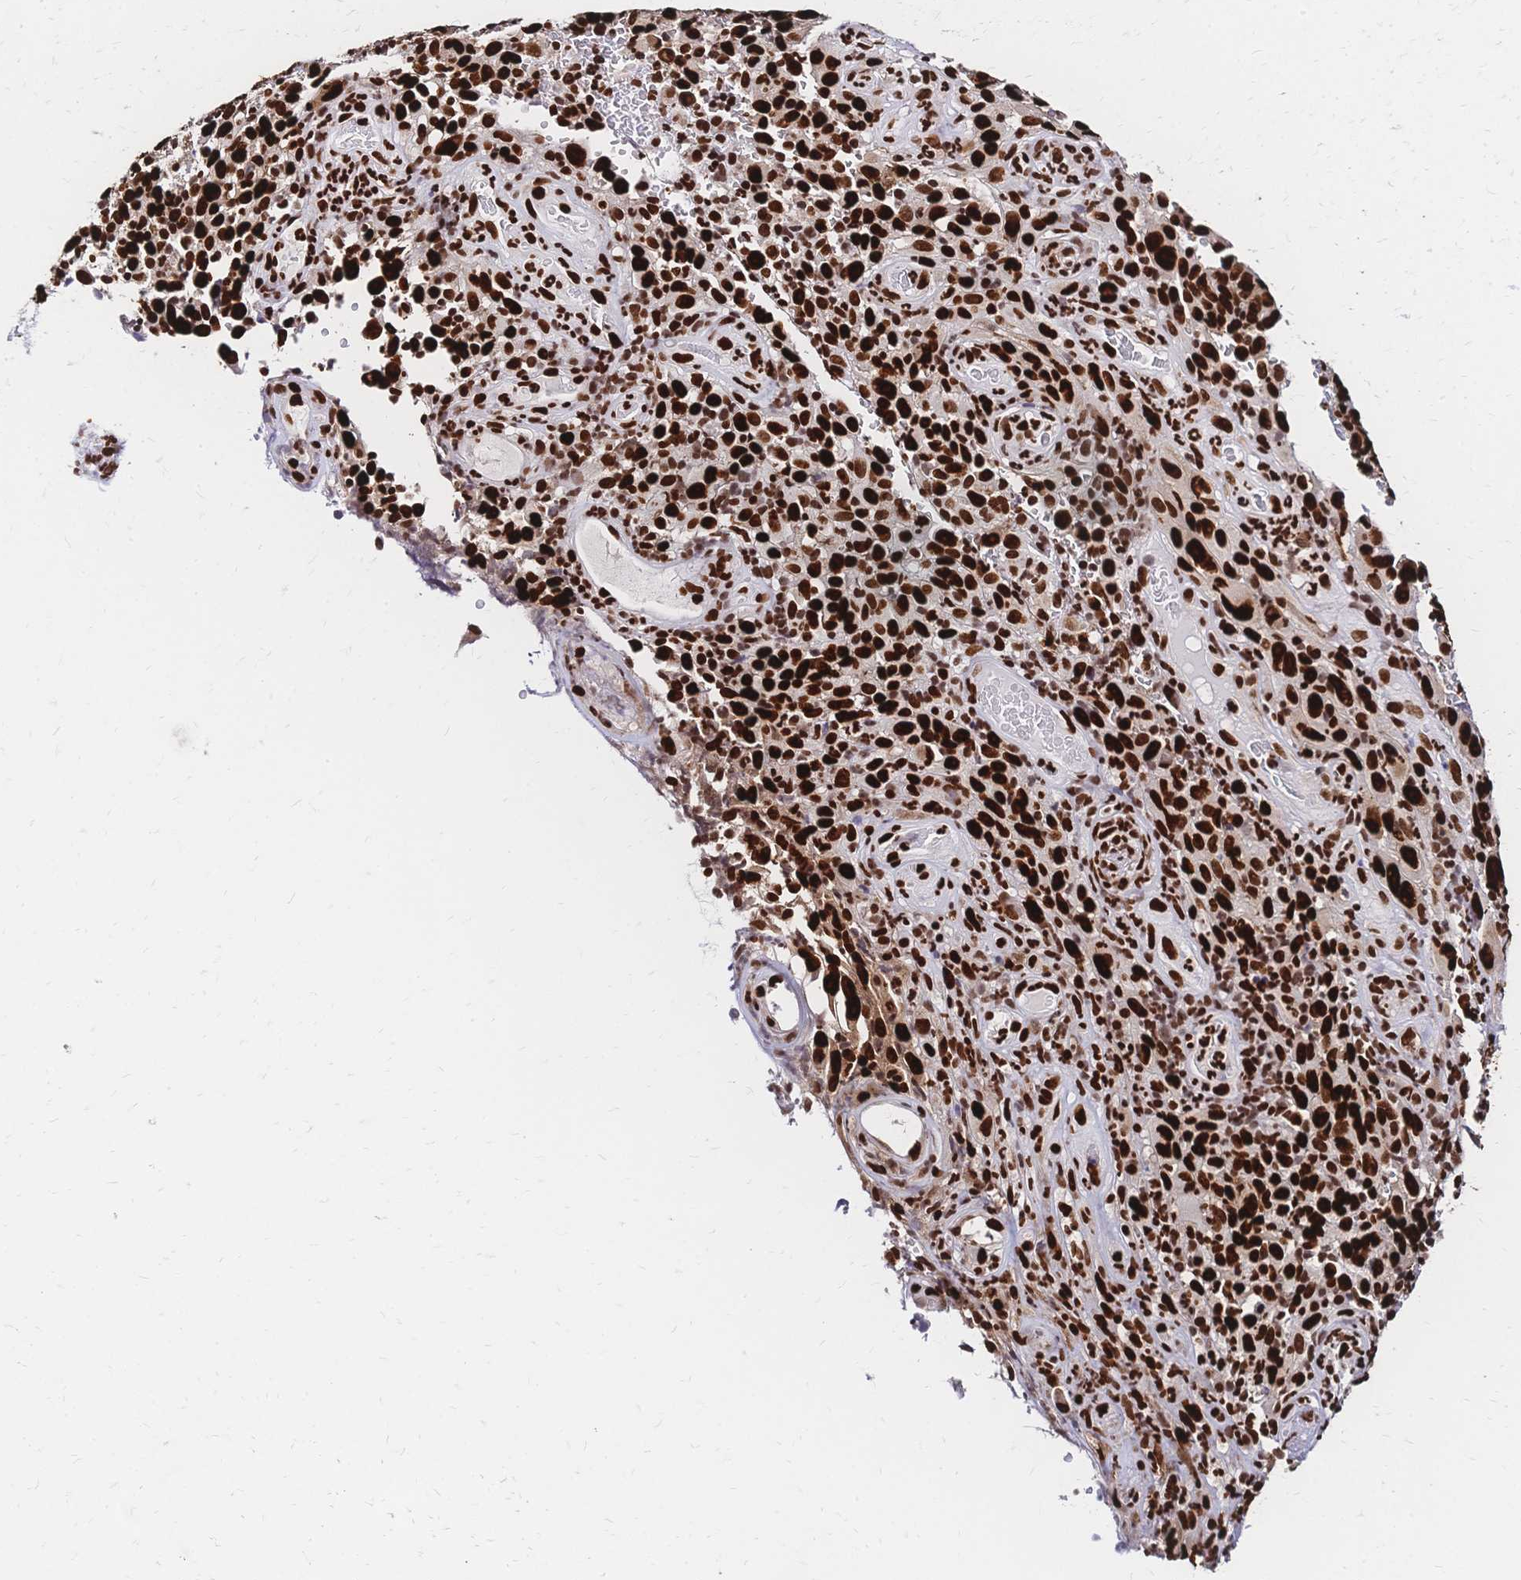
{"staining": {"intensity": "strong", "quantity": ">75%", "location": "nuclear"}, "tissue": "melanoma", "cell_type": "Tumor cells", "image_type": "cancer", "snomed": [{"axis": "morphology", "description": "Malignant melanoma, NOS"}, {"axis": "topography", "description": "Skin"}], "caption": "Tumor cells display strong nuclear expression in approximately >75% of cells in malignant melanoma. (DAB (3,3'-diaminobenzidine) = brown stain, brightfield microscopy at high magnification).", "gene": "HDGF", "patient": {"sex": "female", "age": 82}}